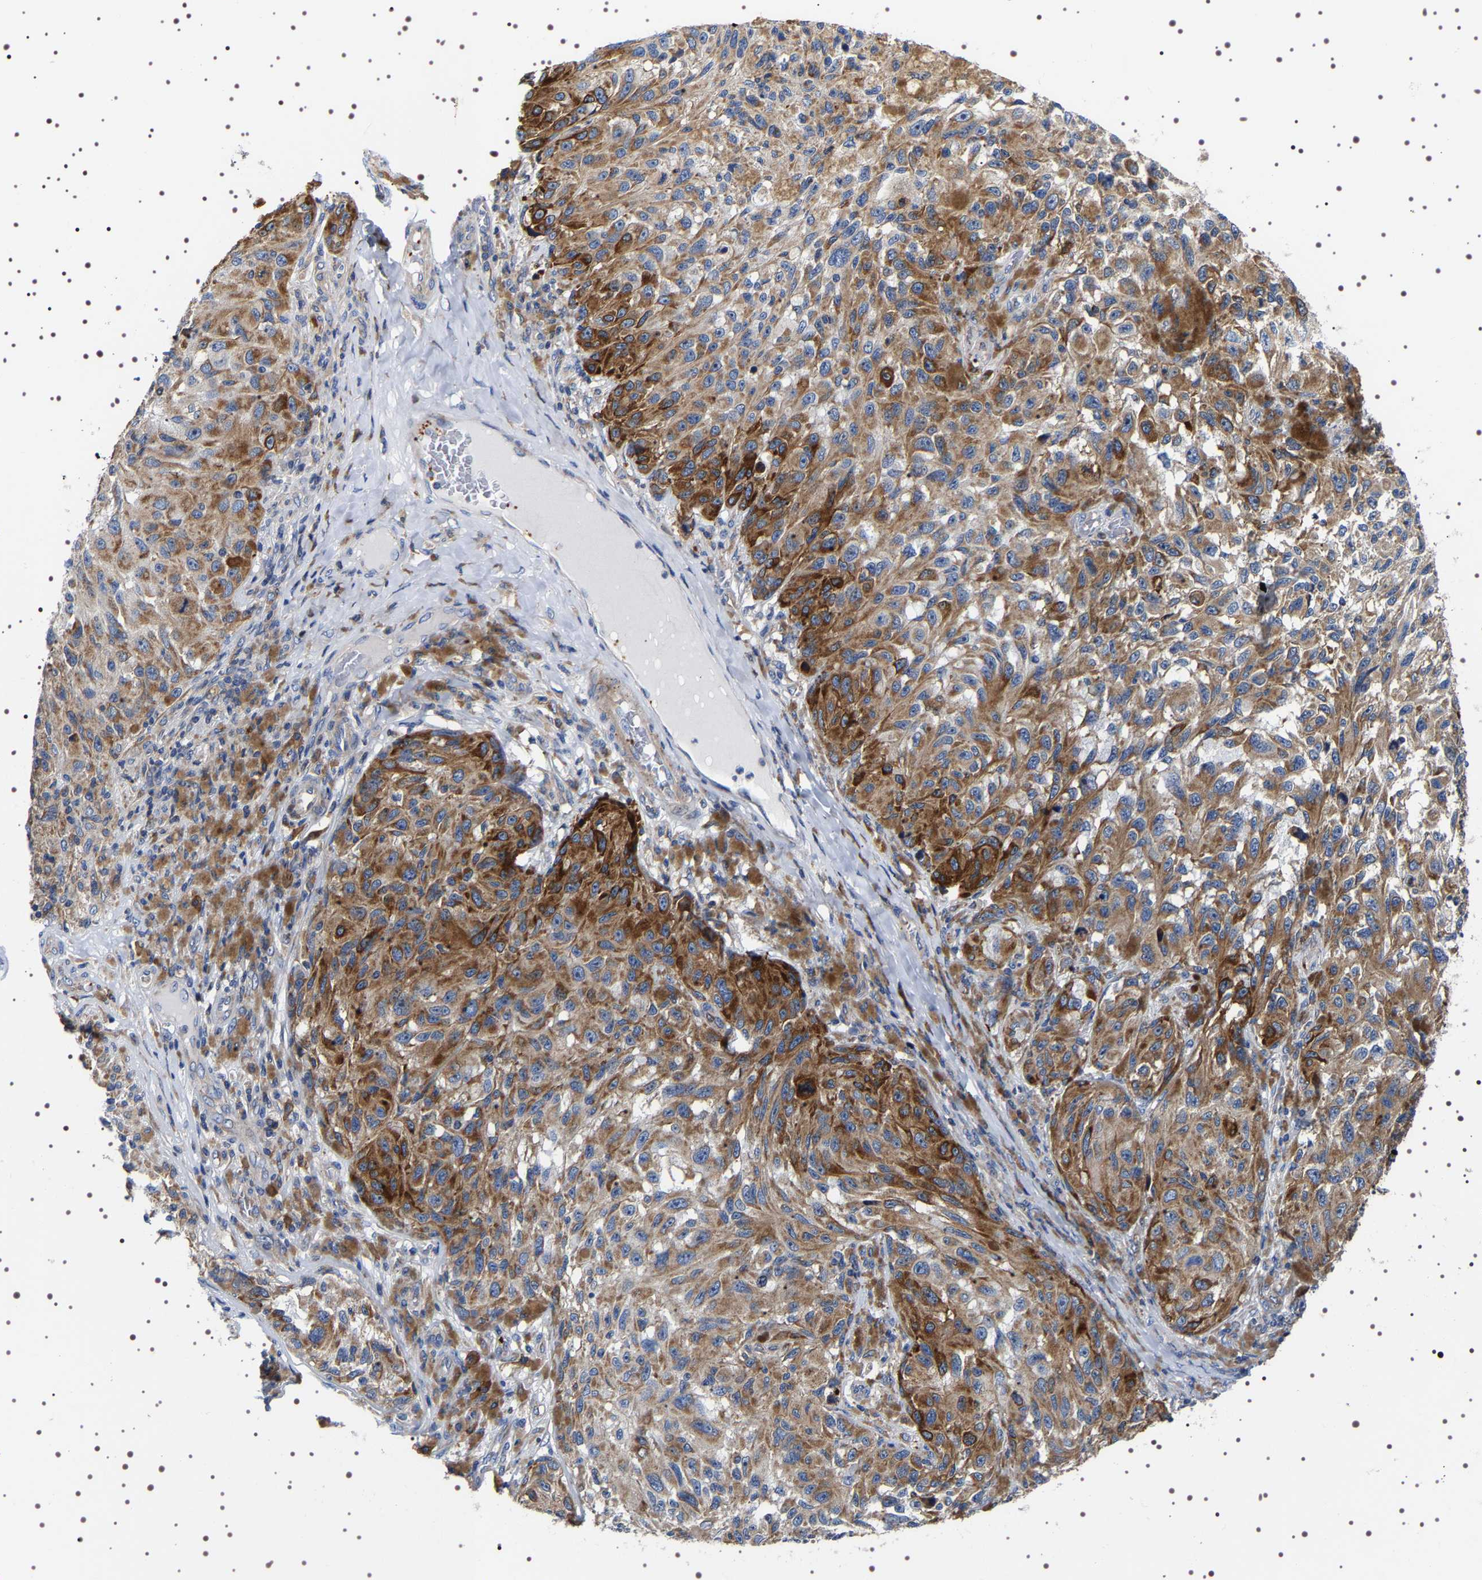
{"staining": {"intensity": "strong", "quantity": ">75%", "location": "cytoplasmic/membranous"}, "tissue": "melanoma", "cell_type": "Tumor cells", "image_type": "cancer", "snomed": [{"axis": "morphology", "description": "Malignant melanoma, NOS"}, {"axis": "topography", "description": "Skin"}], "caption": "Protein staining displays strong cytoplasmic/membranous staining in about >75% of tumor cells in malignant melanoma.", "gene": "SQLE", "patient": {"sex": "female", "age": 73}}